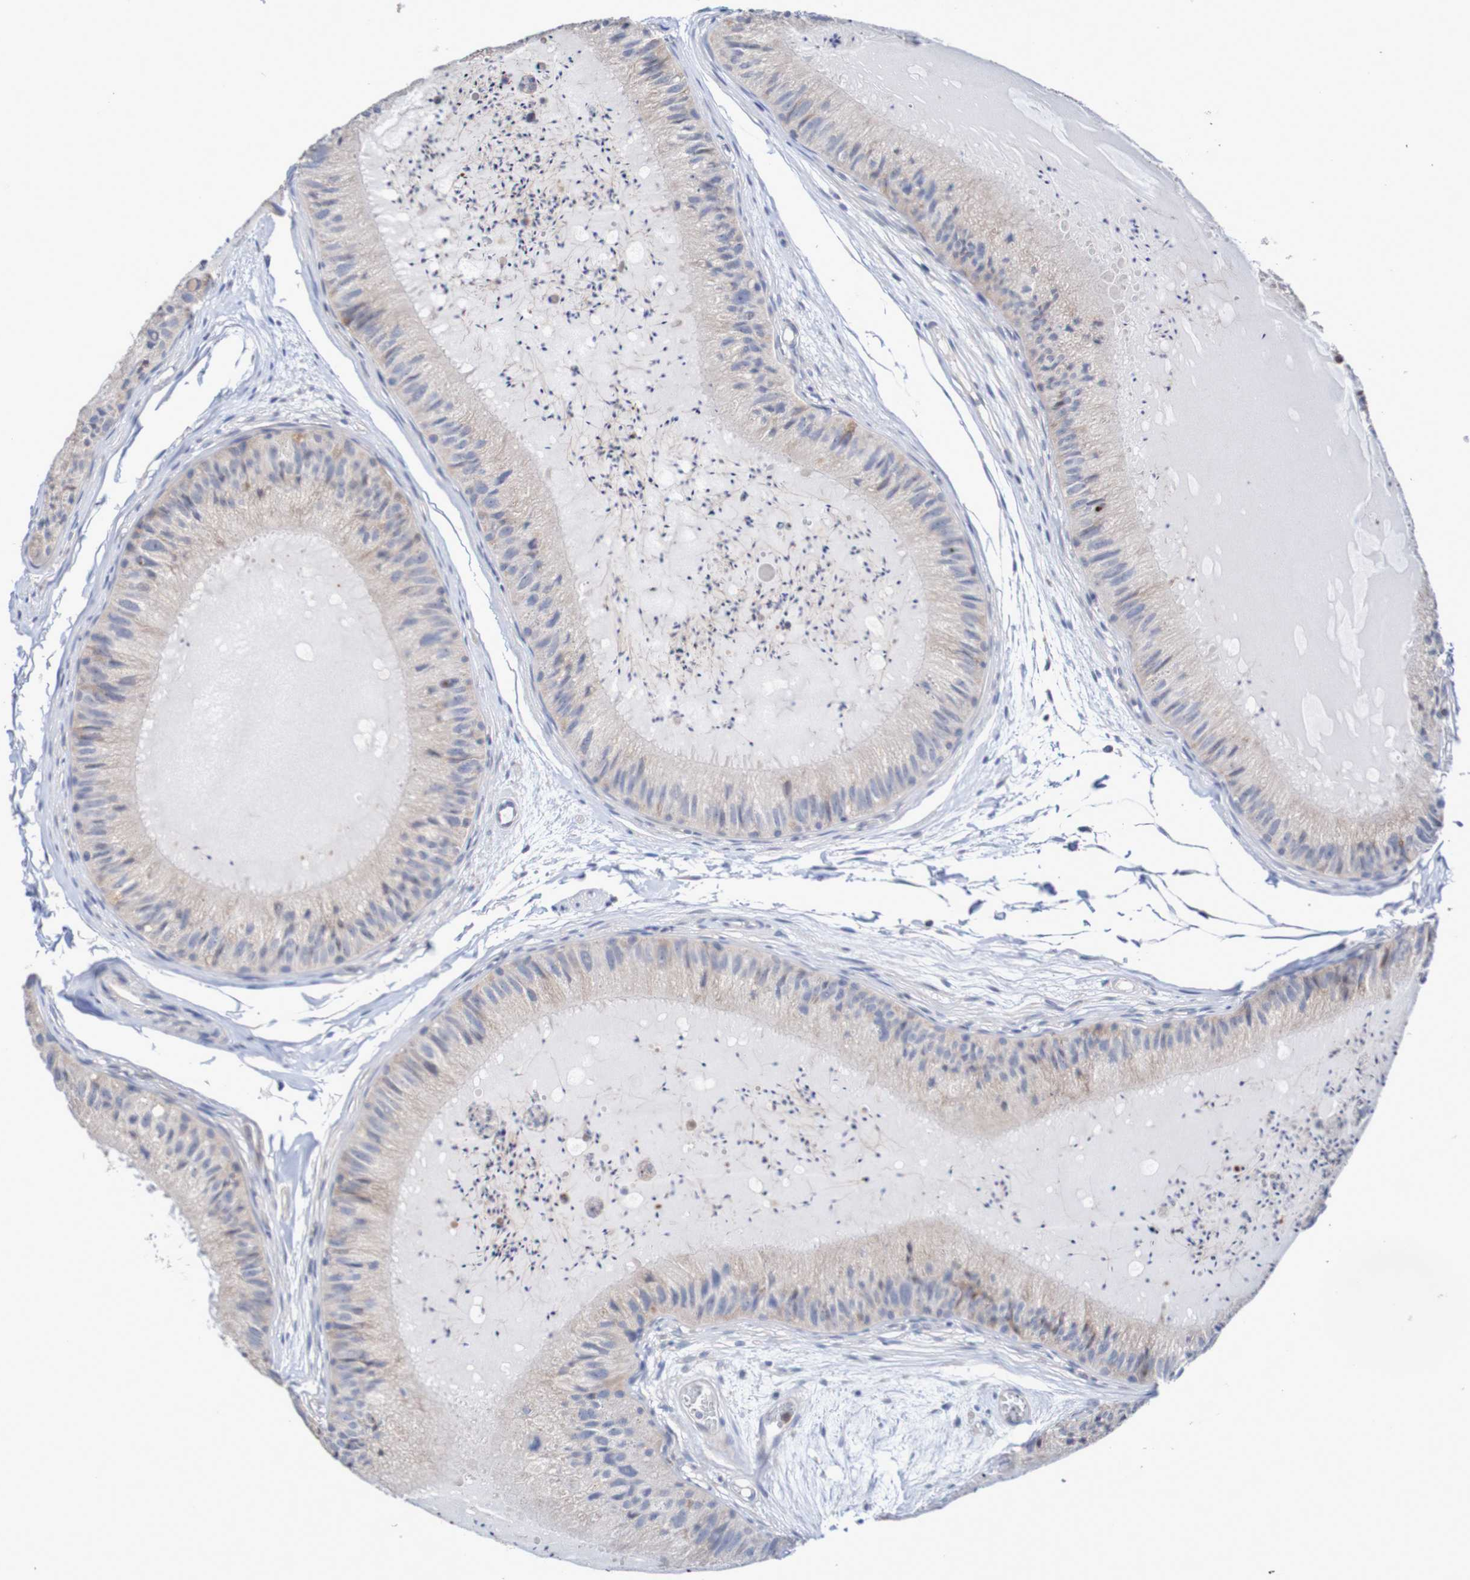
{"staining": {"intensity": "moderate", "quantity": "25%-75%", "location": "cytoplasmic/membranous"}, "tissue": "epididymis", "cell_type": "Glandular cells", "image_type": "normal", "snomed": [{"axis": "morphology", "description": "Normal tissue, NOS"}, {"axis": "topography", "description": "Epididymis"}], "caption": "Normal epididymis exhibits moderate cytoplasmic/membranous expression in approximately 25%-75% of glandular cells Immunohistochemistry stains the protein in brown and the nuclei are stained blue..", "gene": "C3orf18", "patient": {"sex": "male", "age": 31}}